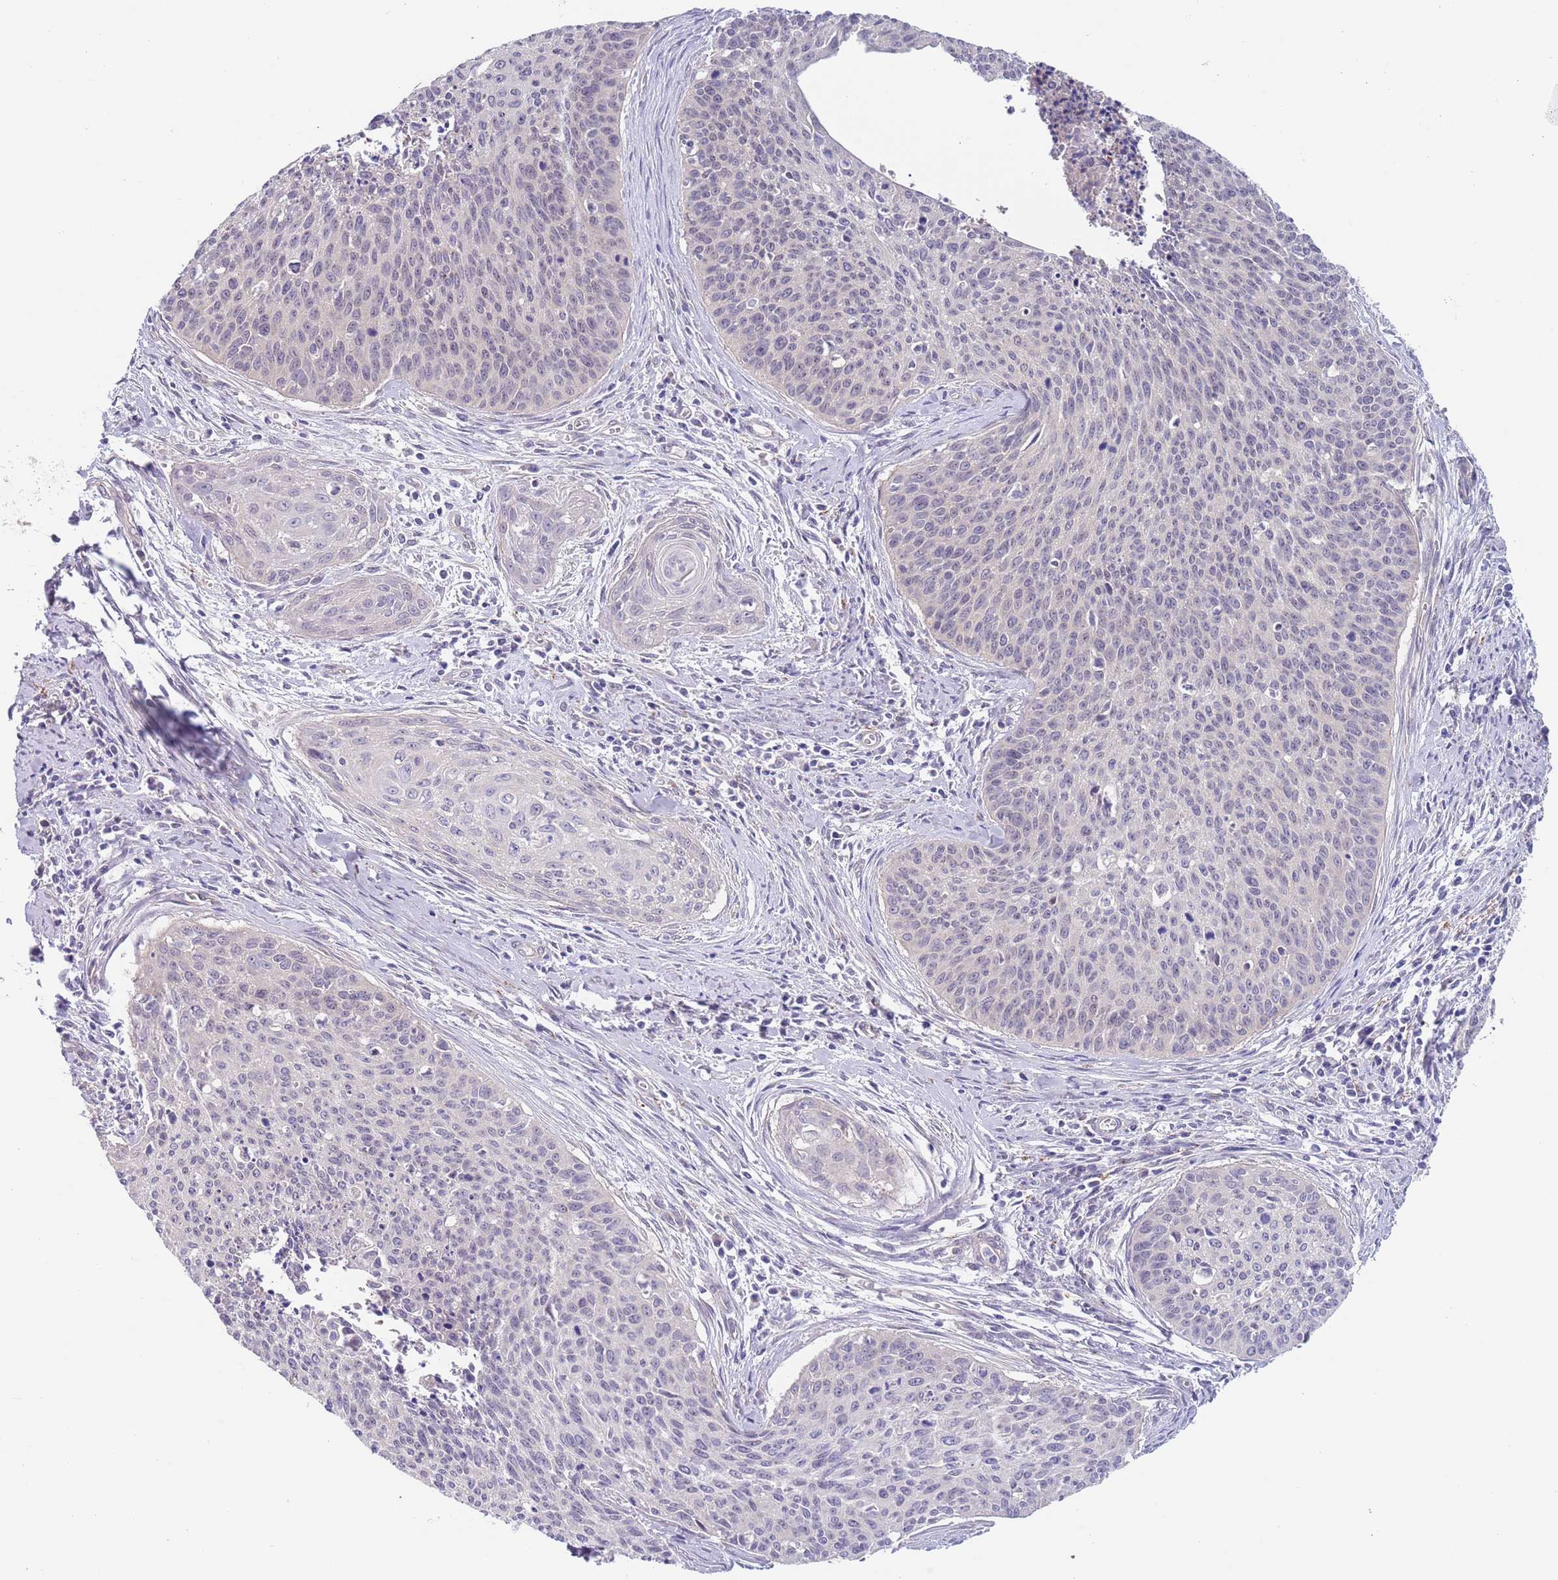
{"staining": {"intensity": "negative", "quantity": "none", "location": "none"}, "tissue": "cervical cancer", "cell_type": "Tumor cells", "image_type": "cancer", "snomed": [{"axis": "morphology", "description": "Squamous cell carcinoma, NOS"}, {"axis": "topography", "description": "Cervix"}], "caption": "Tumor cells show no significant positivity in cervical squamous cell carcinoma. (Stains: DAB (3,3'-diaminobenzidine) IHC with hematoxylin counter stain, Microscopy: brightfield microscopy at high magnification).", "gene": "RNF169", "patient": {"sex": "female", "age": 55}}